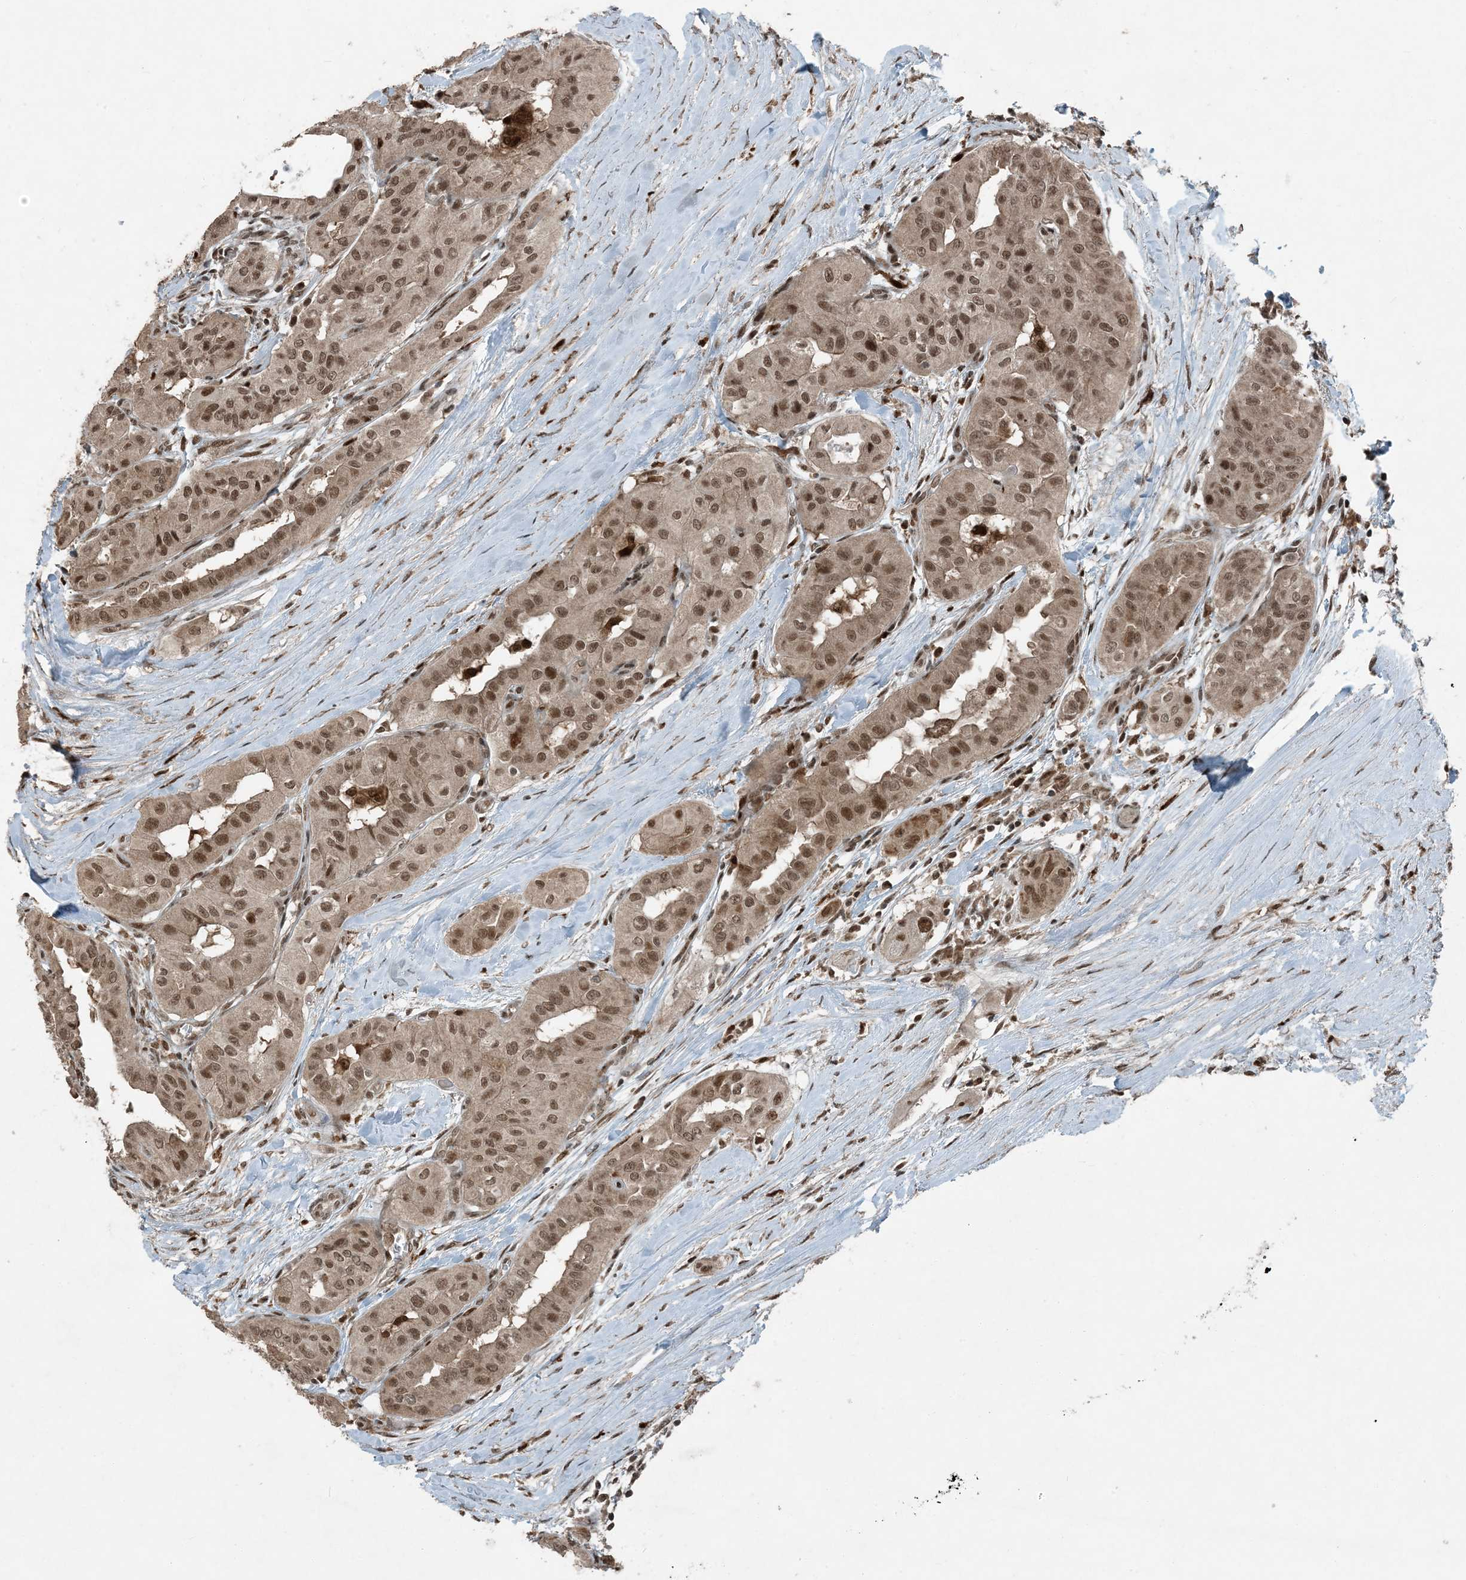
{"staining": {"intensity": "moderate", "quantity": ">75%", "location": "nuclear"}, "tissue": "thyroid cancer", "cell_type": "Tumor cells", "image_type": "cancer", "snomed": [{"axis": "morphology", "description": "Papillary adenocarcinoma, NOS"}, {"axis": "topography", "description": "Thyroid gland"}], "caption": "Immunohistochemistry (IHC) (DAB (3,3'-diaminobenzidine)) staining of human thyroid cancer (papillary adenocarcinoma) shows moderate nuclear protein expression in approximately >75% of tumor cells. Nuclei are stained in blue.", "gene": "TRAPPC12", "patient": {"sex": "female", "age": 59}}